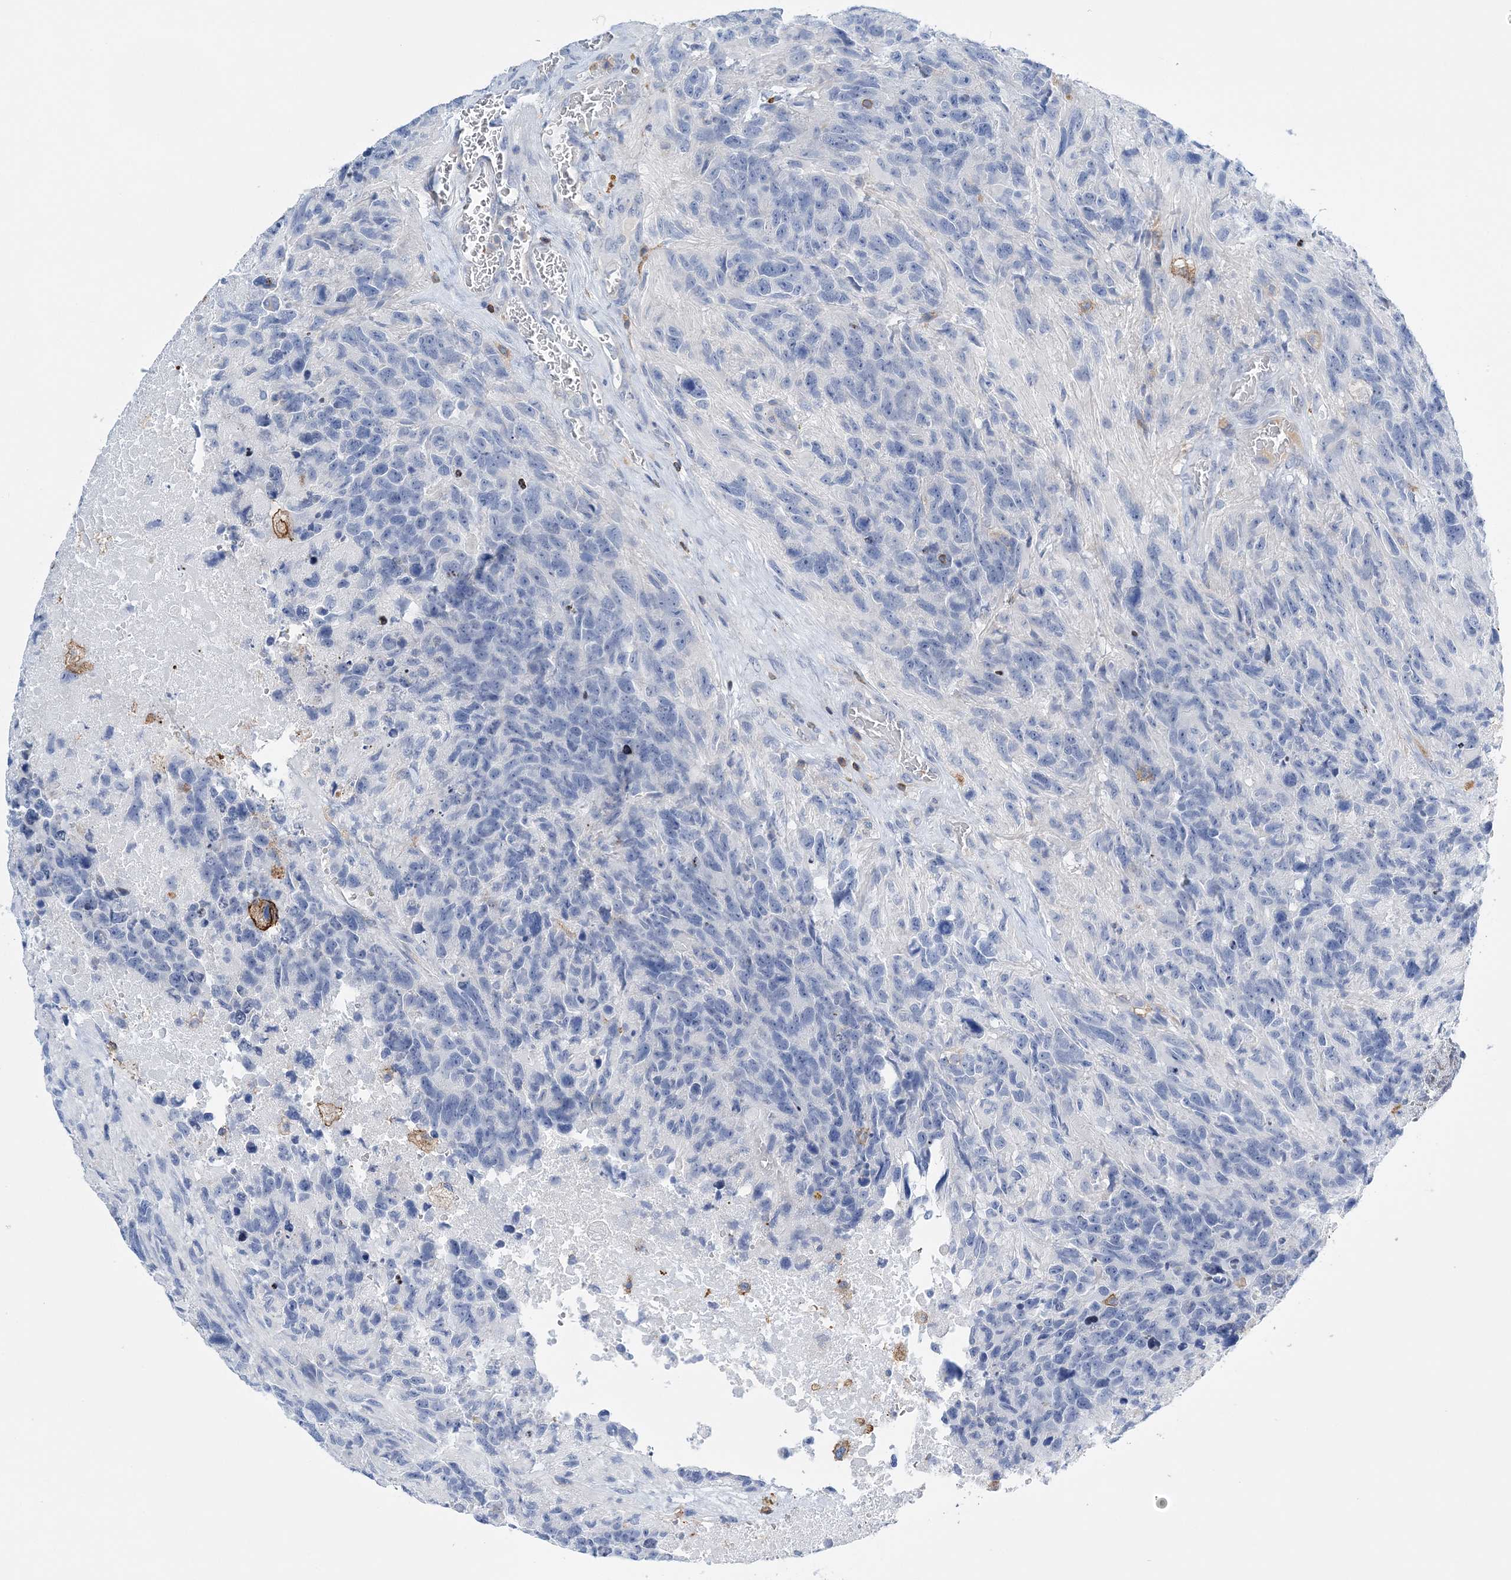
{"staining": {"intensity": "negative", "quantity": "none", "location": "none"}, "tissue": "glioma", "cell_type": "Tumor cells", "image_type": "cancer", "snomed": [{"axis": "morphology", "description": "Glioma, malignant, High grade"}, {"axis": "topography", "description": "Brain"}], "caption": "Tumor cells show no significant expression in malignant glioma (high-grade).", "gene": "PRMT9", "patient": {"sex": "male", "age": 69}}